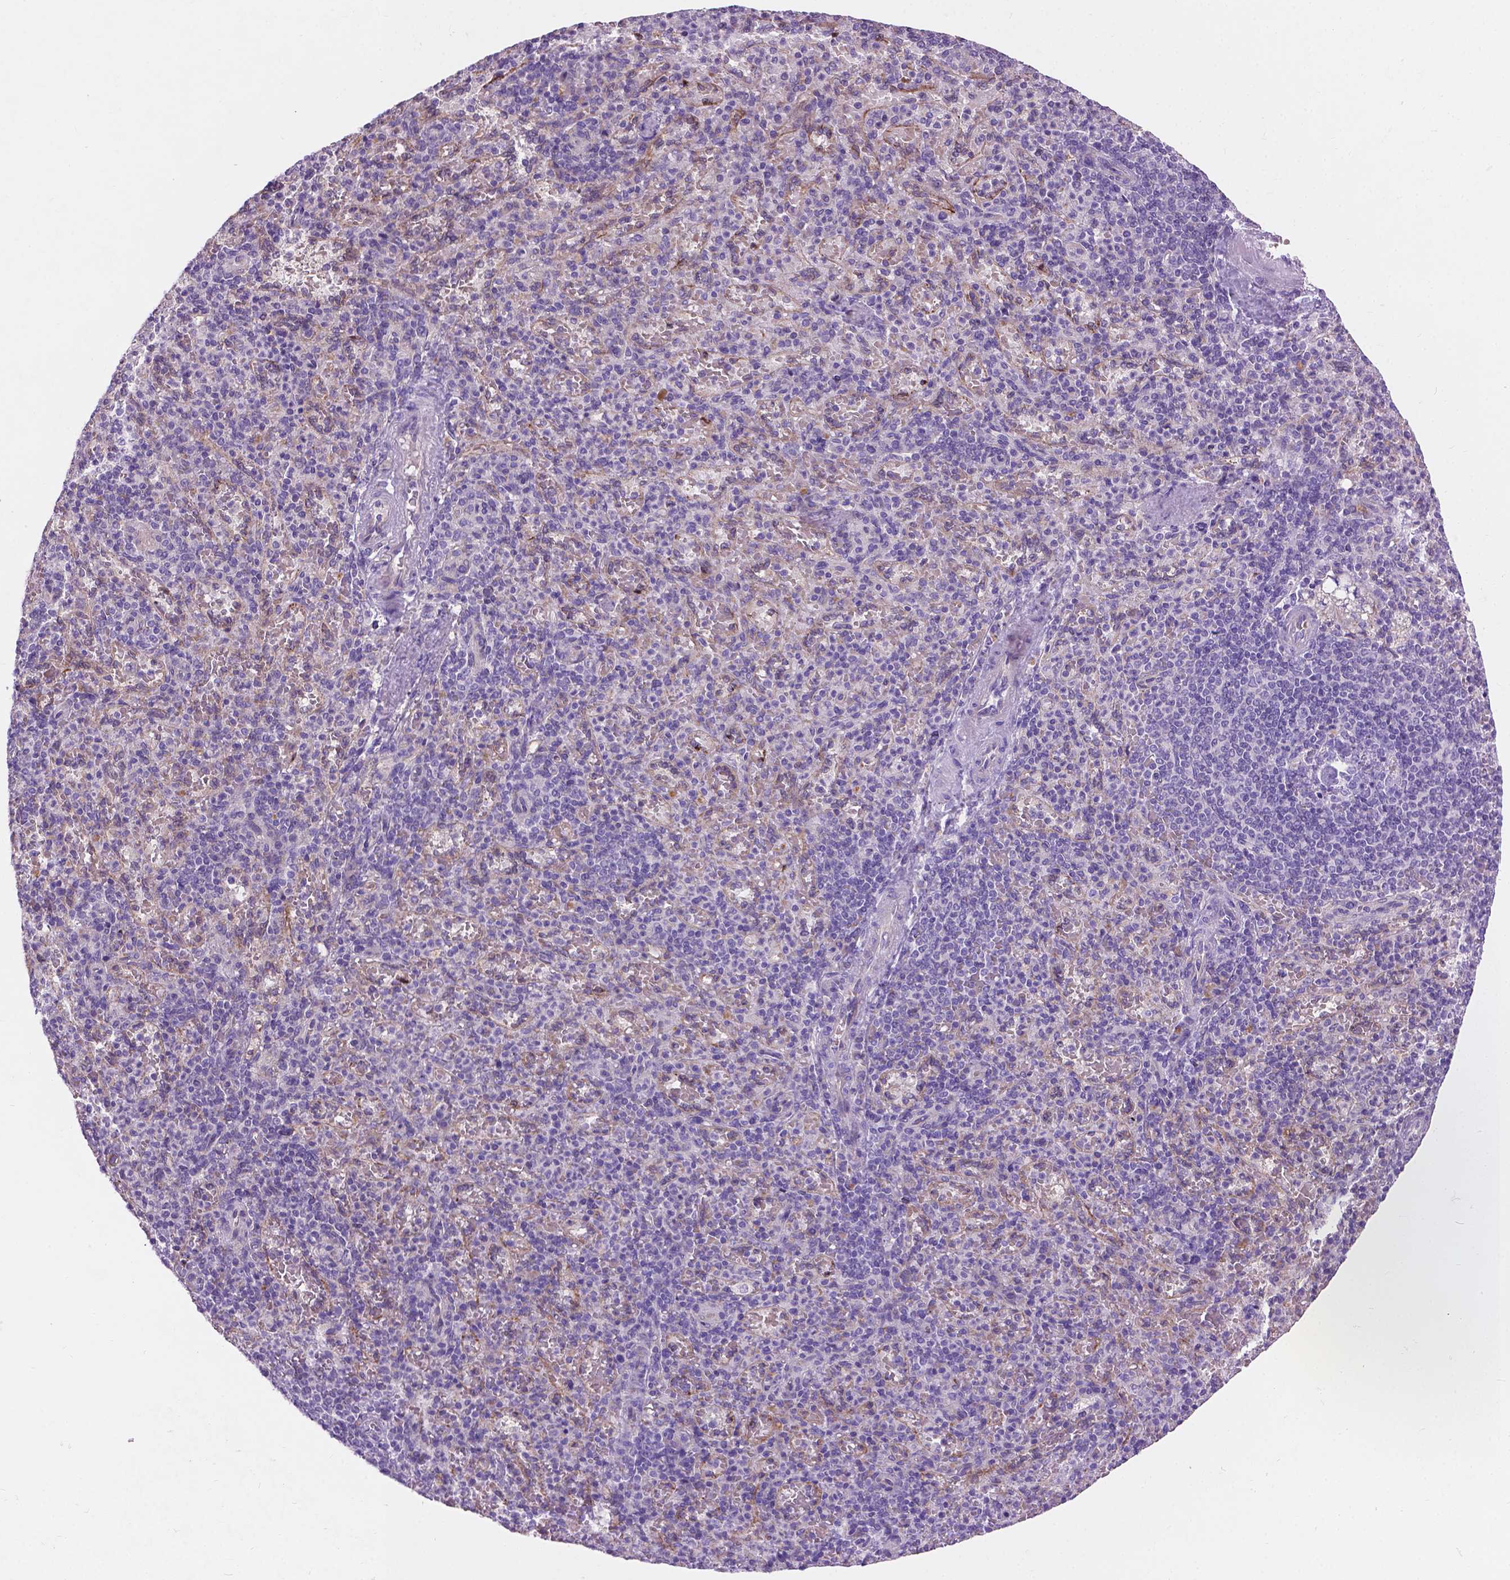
{"staining": {"intensity": "negative", "quantity": "none", "location": "none"}, "tissue": "spleen", "cell_type": "Cells in red pulp", "image_type": "normal", "snomed": [{"axis": "morphology", "description": "Normal tissue, NOS"}, {"axis": "topography", "description": "Spleen"}], "caption": "Immunohistochemical staining of normal human spleen displays no significant positivity in cells in red pulp. (DAB (3,3'-diaminobenzidine) immunohistochemistry with hematoxylin counter stain).", "gene": "NOXO1", "patient": {"sex": "female", "age": 74}}